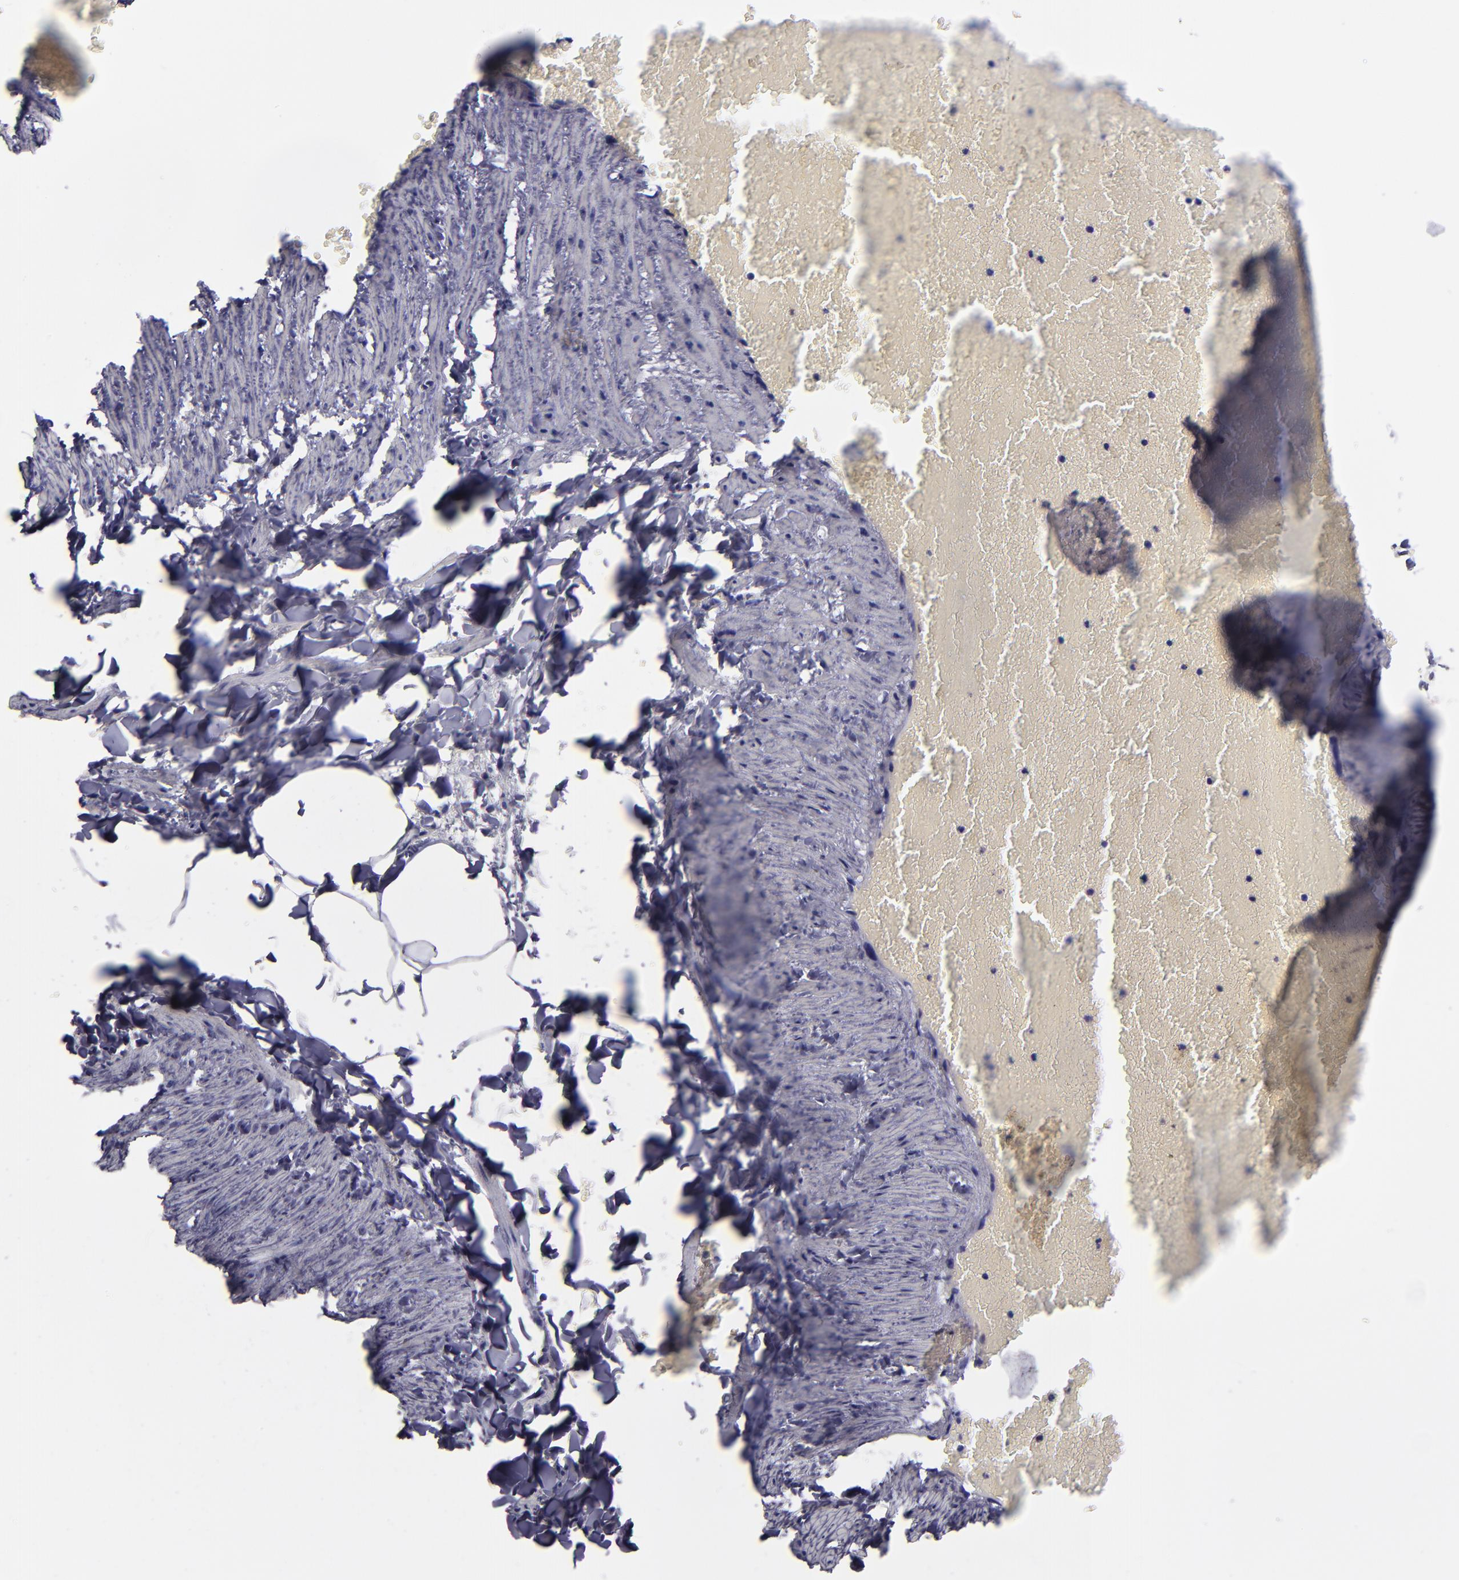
{"staining": {"intensity": "negative", "quantity": "none", "location": "none"}, "tissue": "adipose tissue", "cell_type": "Adipocytes", "image_type": "normal", "snomed": [{"axis": "morphology", "description": "Normal tissue, NOS"}, {"axis": "topography", "description": "Vascular tissue"}], "caption": "Adipocytes show no significant expression in unremarkable adipose tissue. (DAB immunohistochemistry with hematoxylin counter stain).", "gene": "CEBPE", "patient": {"sex": "male", "age": 41}}